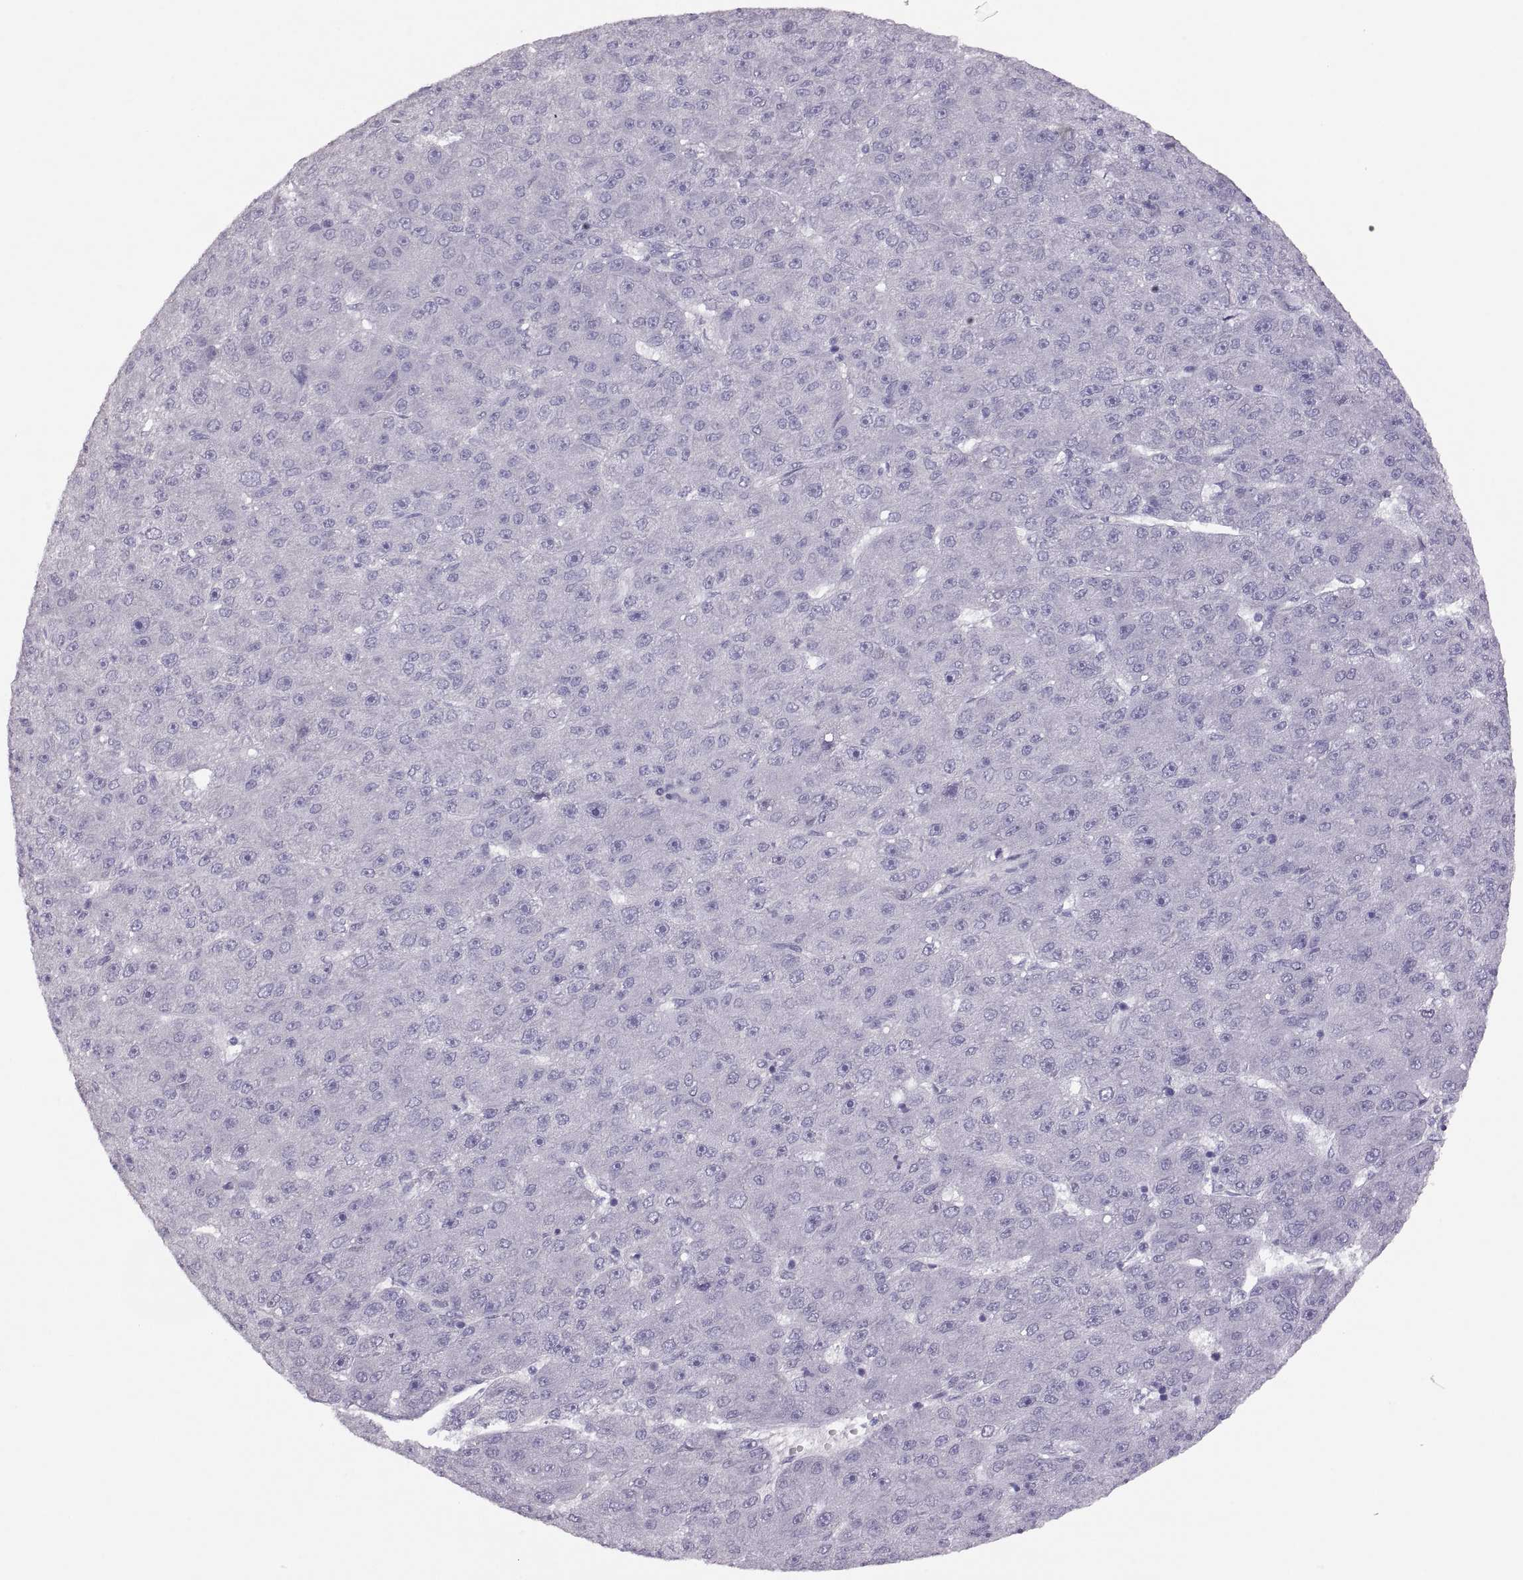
{"staining": {"intensity": "negative", "quantity": "none", "location": "none"}, "tissue": "liver cancer", "cell_type": "Tumor cells", "image_type": "cancer", "snomed": [{"axis": "morphology", "description": "Carcinoma, Hepatocellular, NOS"}, {"axis": "topography", "description": "Liver"}], "caption": "Tumor cells are negative for brown protein staining in liver hepatocellular carcinoma.", "gene": "TBX19", "patient": {"sex": "male", "age": 67}}